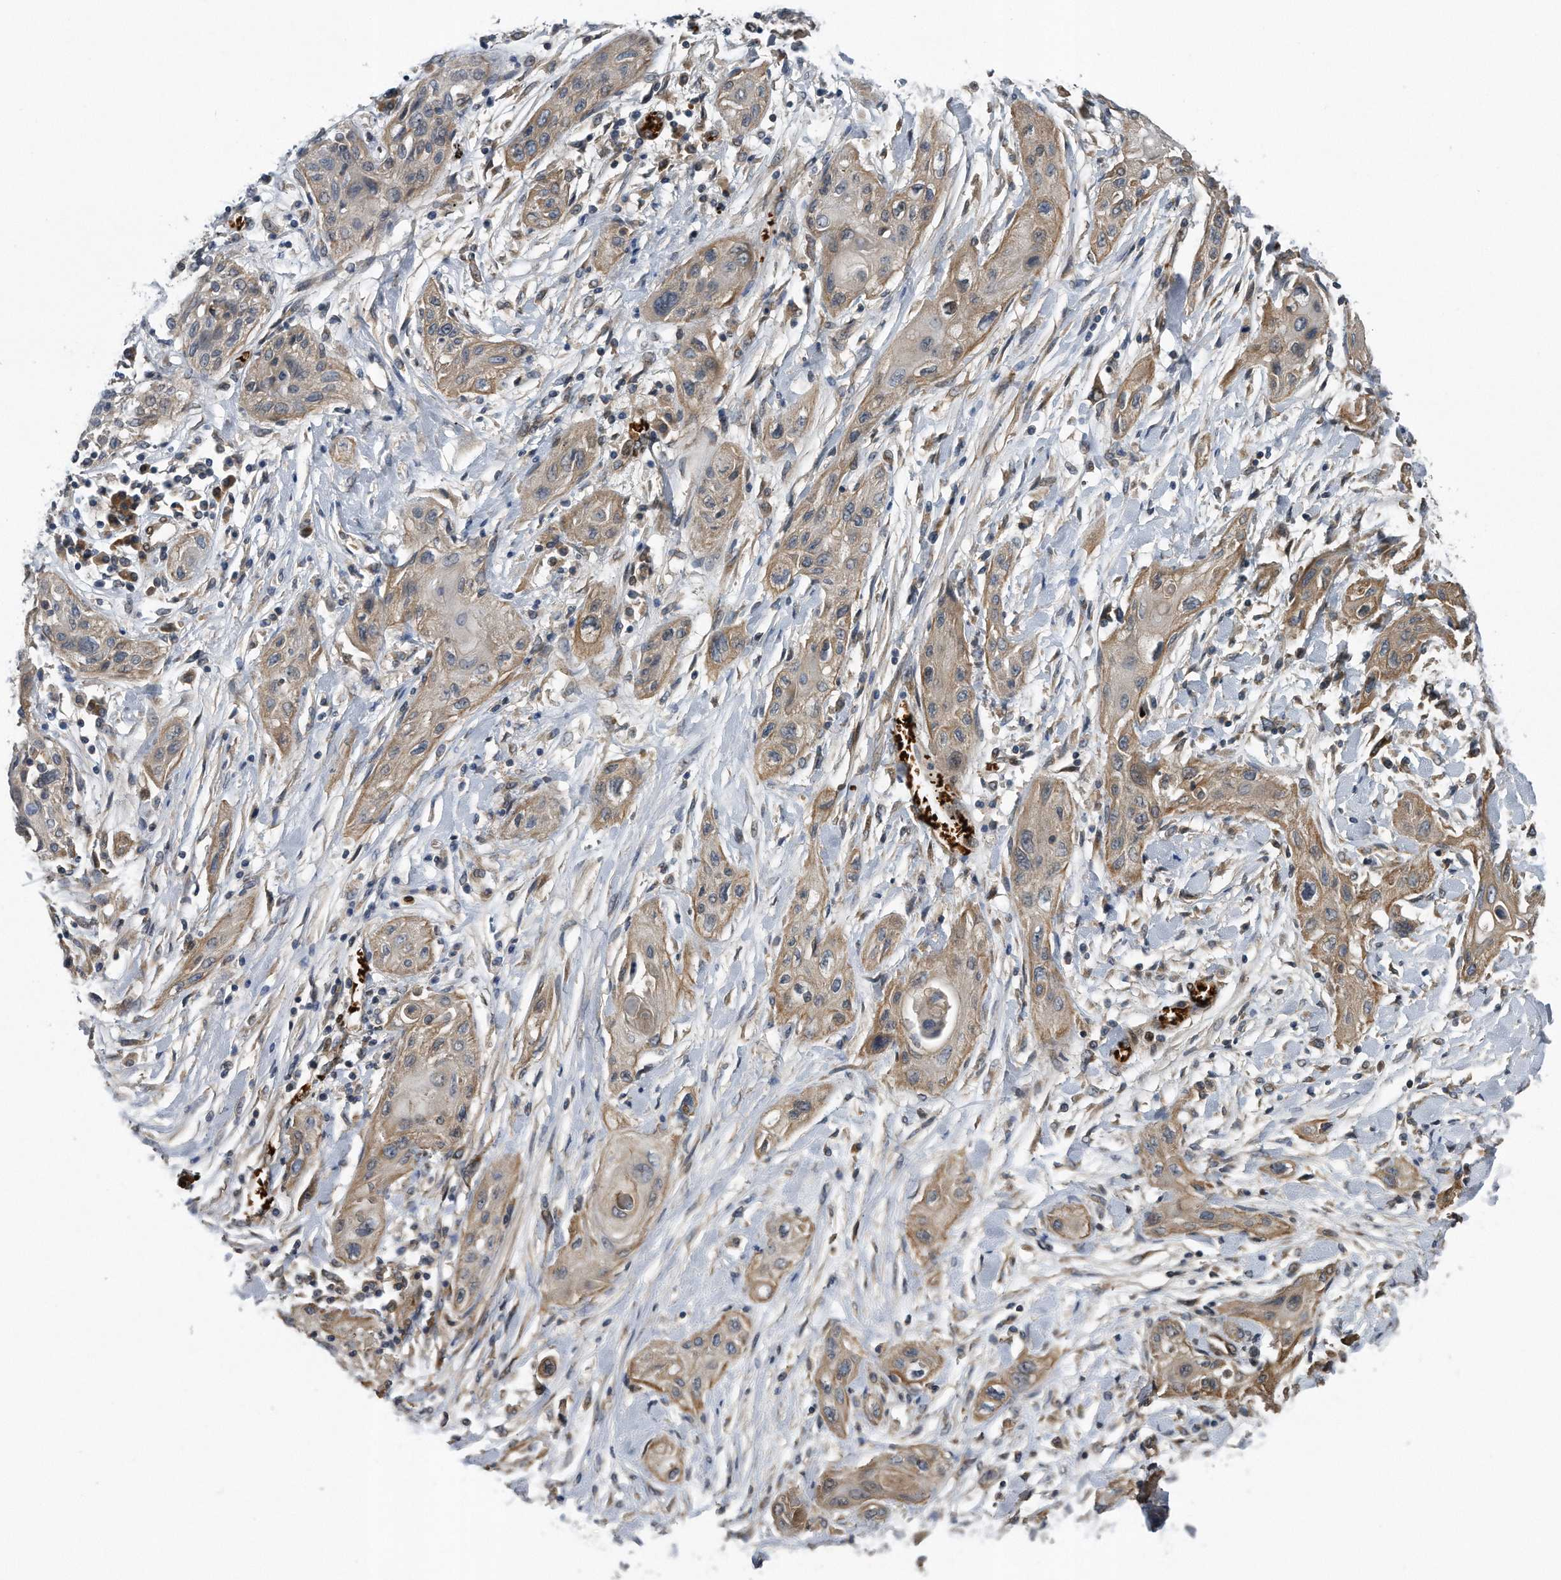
{"staining": {"intensity": "weak", "quantity": ">75%", "location": "cytoplasmic/membranous"}, "tissue": "lung cancer", "cell_type": "Tumor cells", "image_type": "cancer", "snomed": [{"axis": "morphology", "description": "Squamous cell carcinoma, NOS"}, {"axis": "topography", "description": "Lung"}], "caption": "The micrograph demonstrates staining of lung squamous cell carcinoma, revealing weak cytoplasmic/membranous protein expression (brown color) within tumor cells. Immunohistochemistry stains the protein of interest in brown and the nuclei are stained blue.", "gene": "ZNF79", "patient": {"sex": "female", "age": 47}}